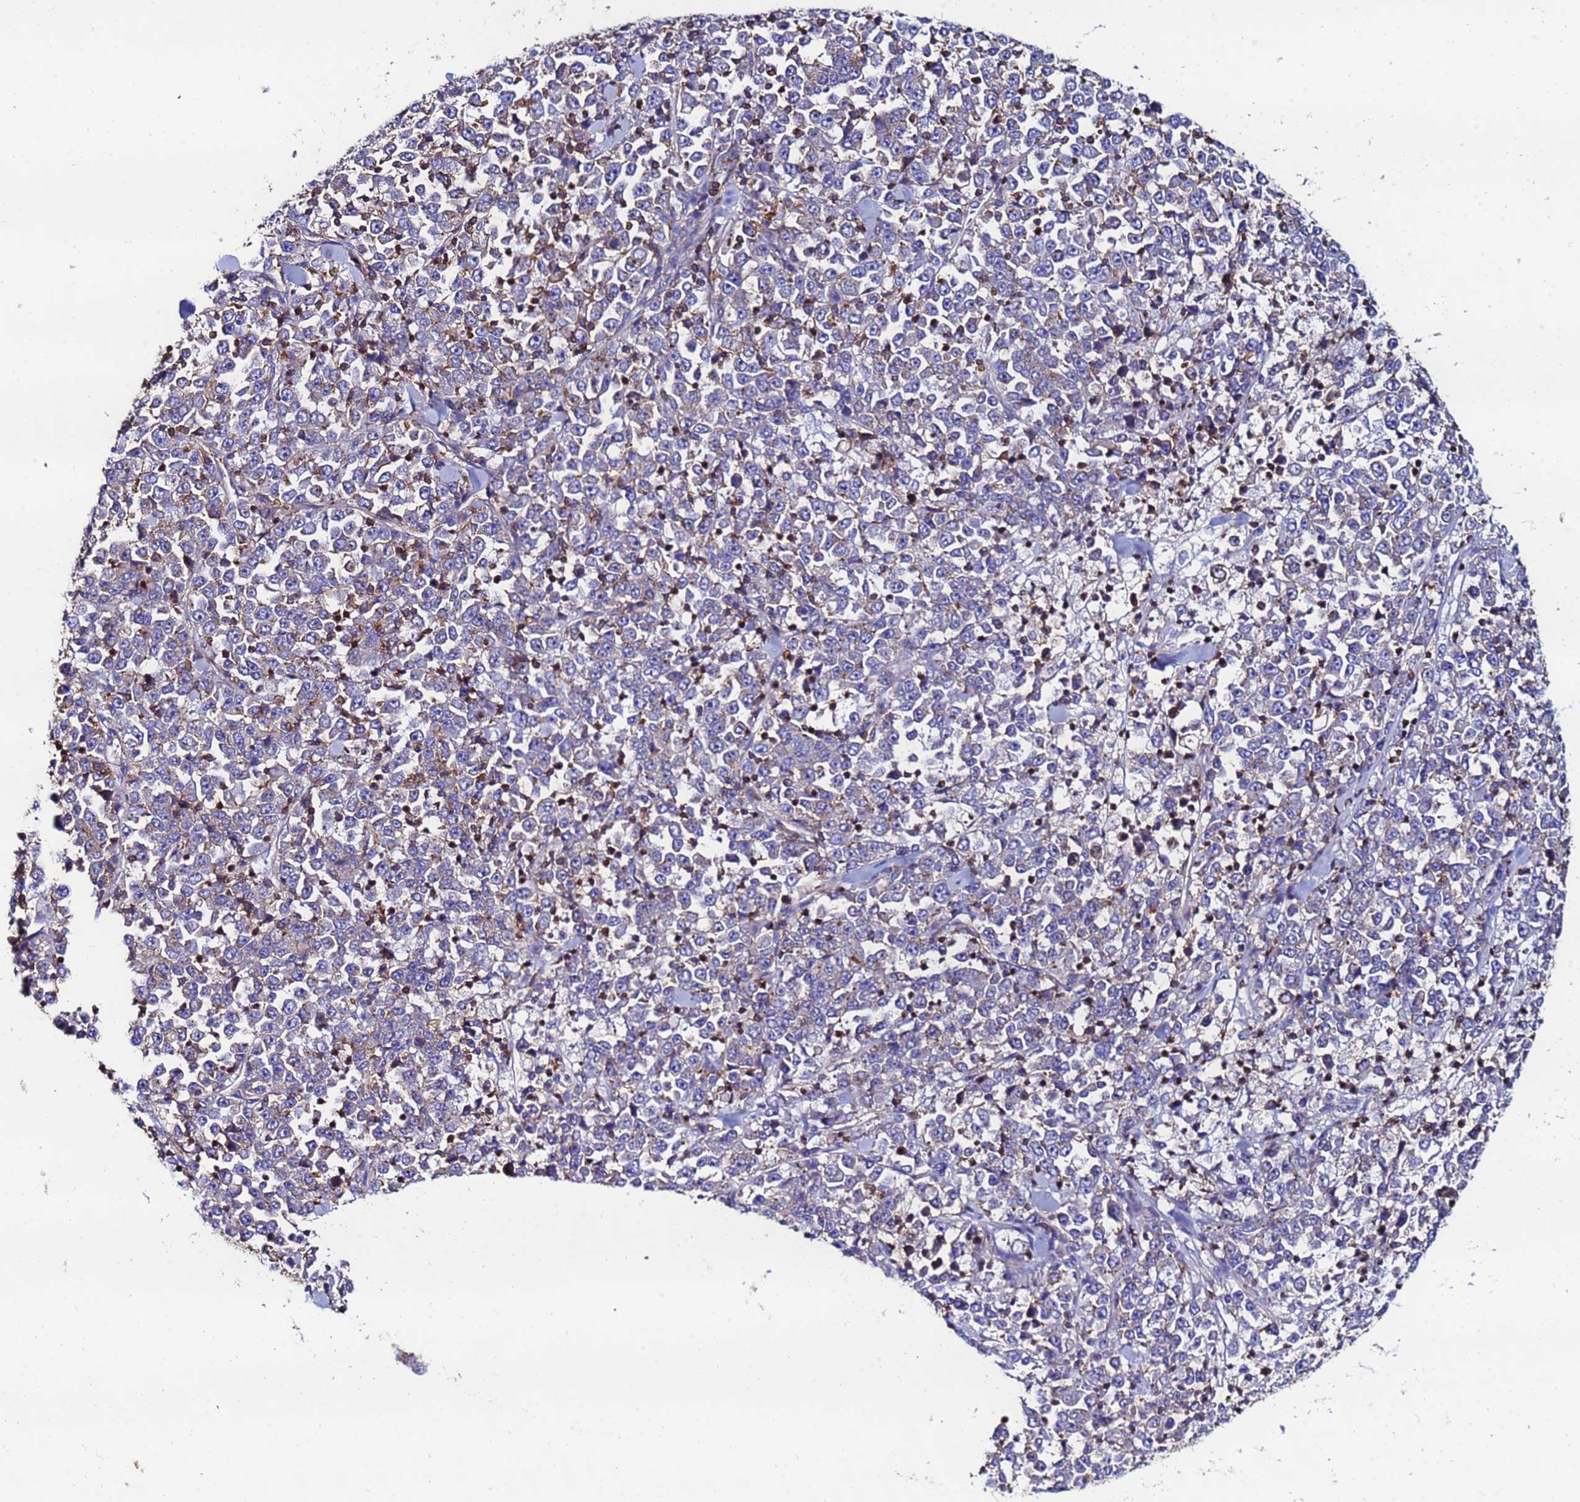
{"staining": {"intensity": "negative", "quantity": "none", "location": "none"}, "tissue": "stomach cancer", "cell_type": "Tumor cells", "image_type": "cancer", "snomed": [{"axis": "morphology", "description": "Normal tissue, NOS"}, {"axis": "morphology", "description": "Adenocarcinoma, NOS"}, {"axis": "topography", "description": "Stomach, upper"}, {"axis": "topography", "description": "Stomach"}], "caption": "A high-resolution photomicrograph shows immunohistochemistry staining of adenocarcinoma (stomach), which exhibits no significant expression in tumor cells. The staining is performed using DAB brown chromogen with nuclei counter-stained in using hematoxylin.", "gene": "POTEE", "patient": {"sex": "male", "age": 59}}